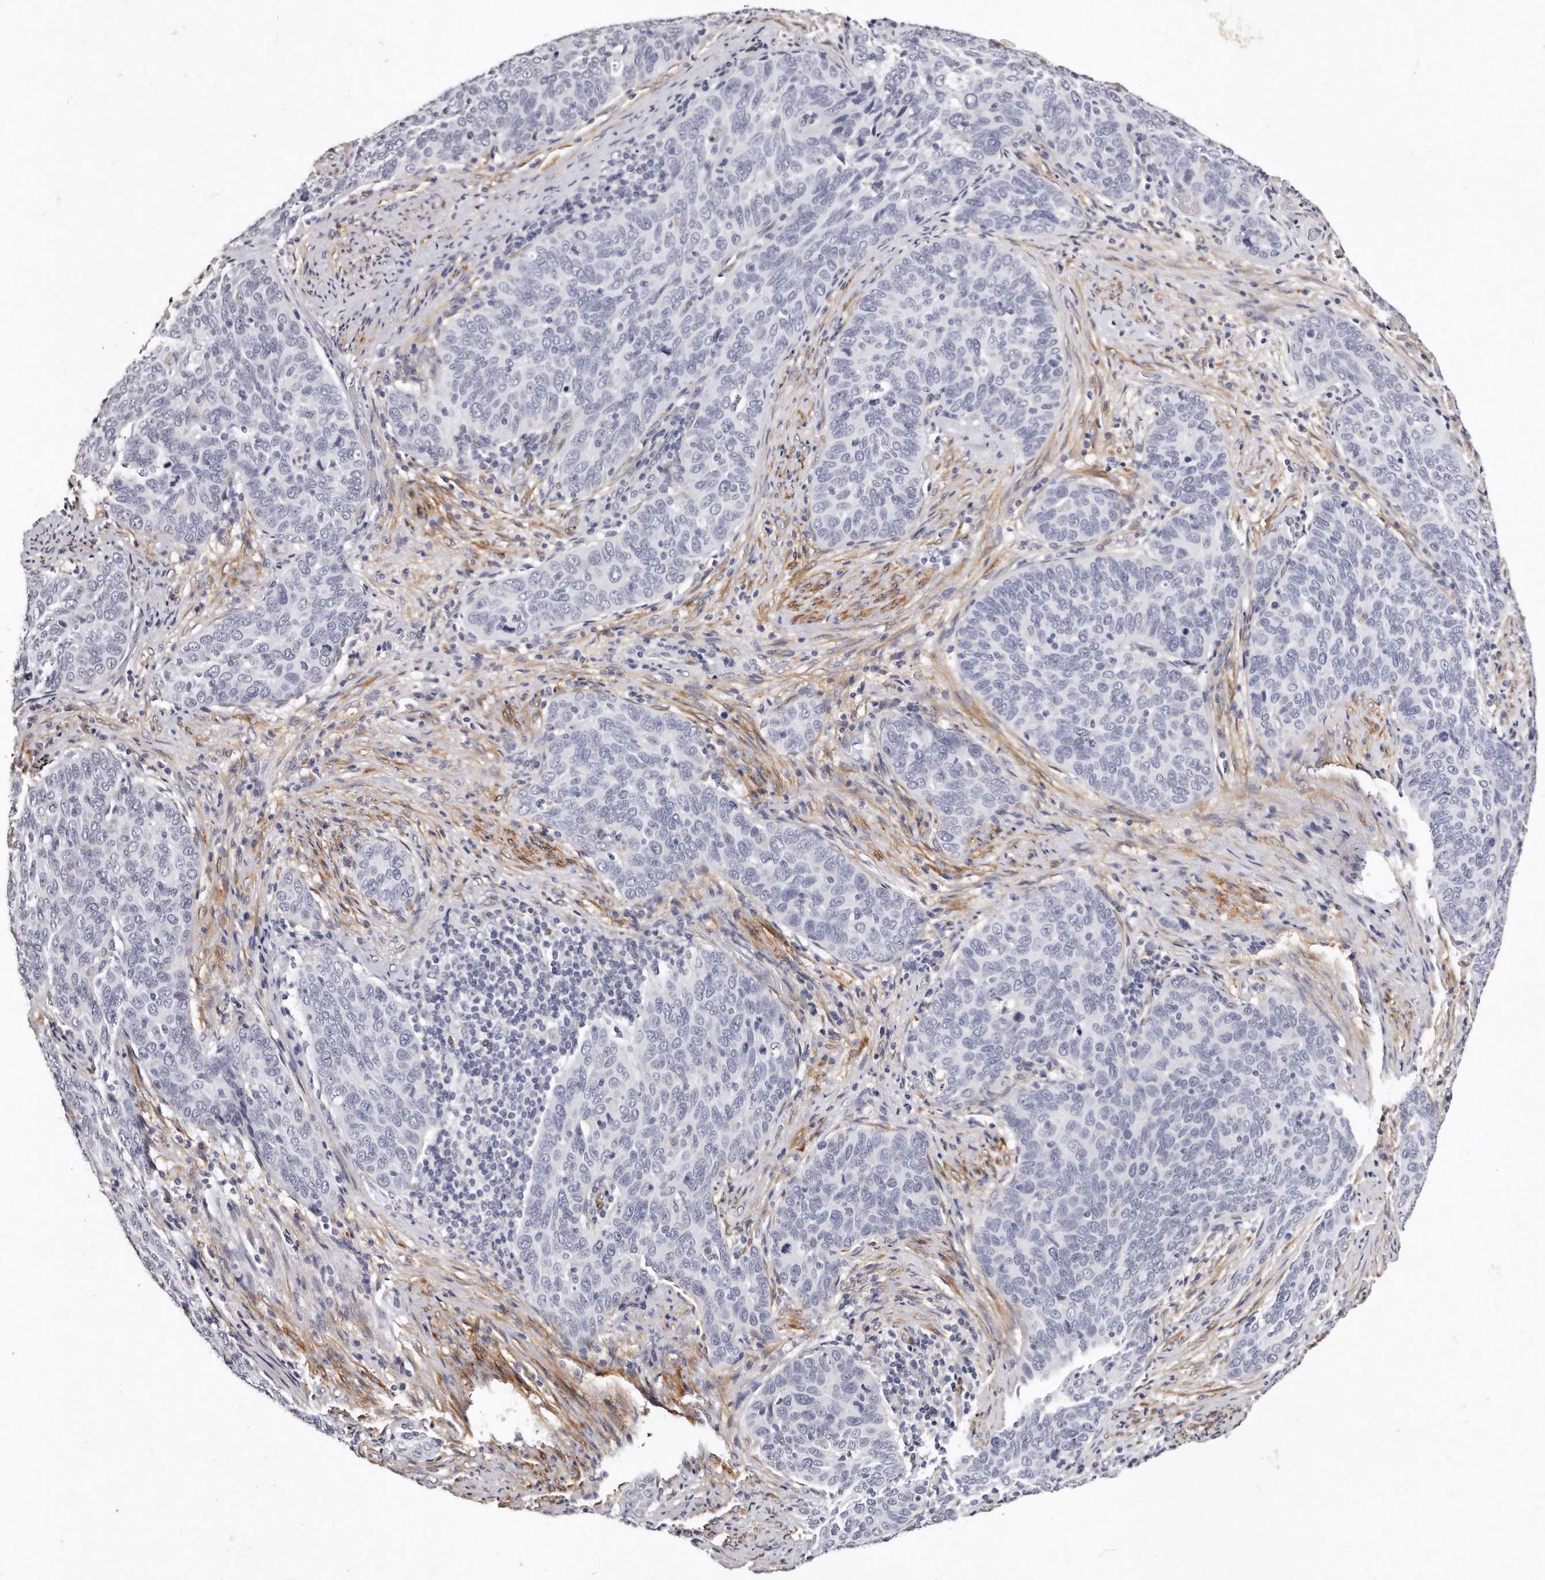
{"staining": {"intensity": "negative", "quantity": "none", "location": "none"}, "tissue": "cervical cancer", "cell_type": "Tumor cells", "image_type": "cancer", "snomed": [{"axis": "morphology", "description": "Squamous cell carcinoma, NOS"}, {"axis": "topography", "description": "Cervix"}], "caption": "This image is of cervical cancer stained with IHC to label a protein in brown with the nuclei are counter-stained blue. There is no expression in tumor cells.", "gene": "LMOD1", "patient": {"sex": "female", "age": 60}}